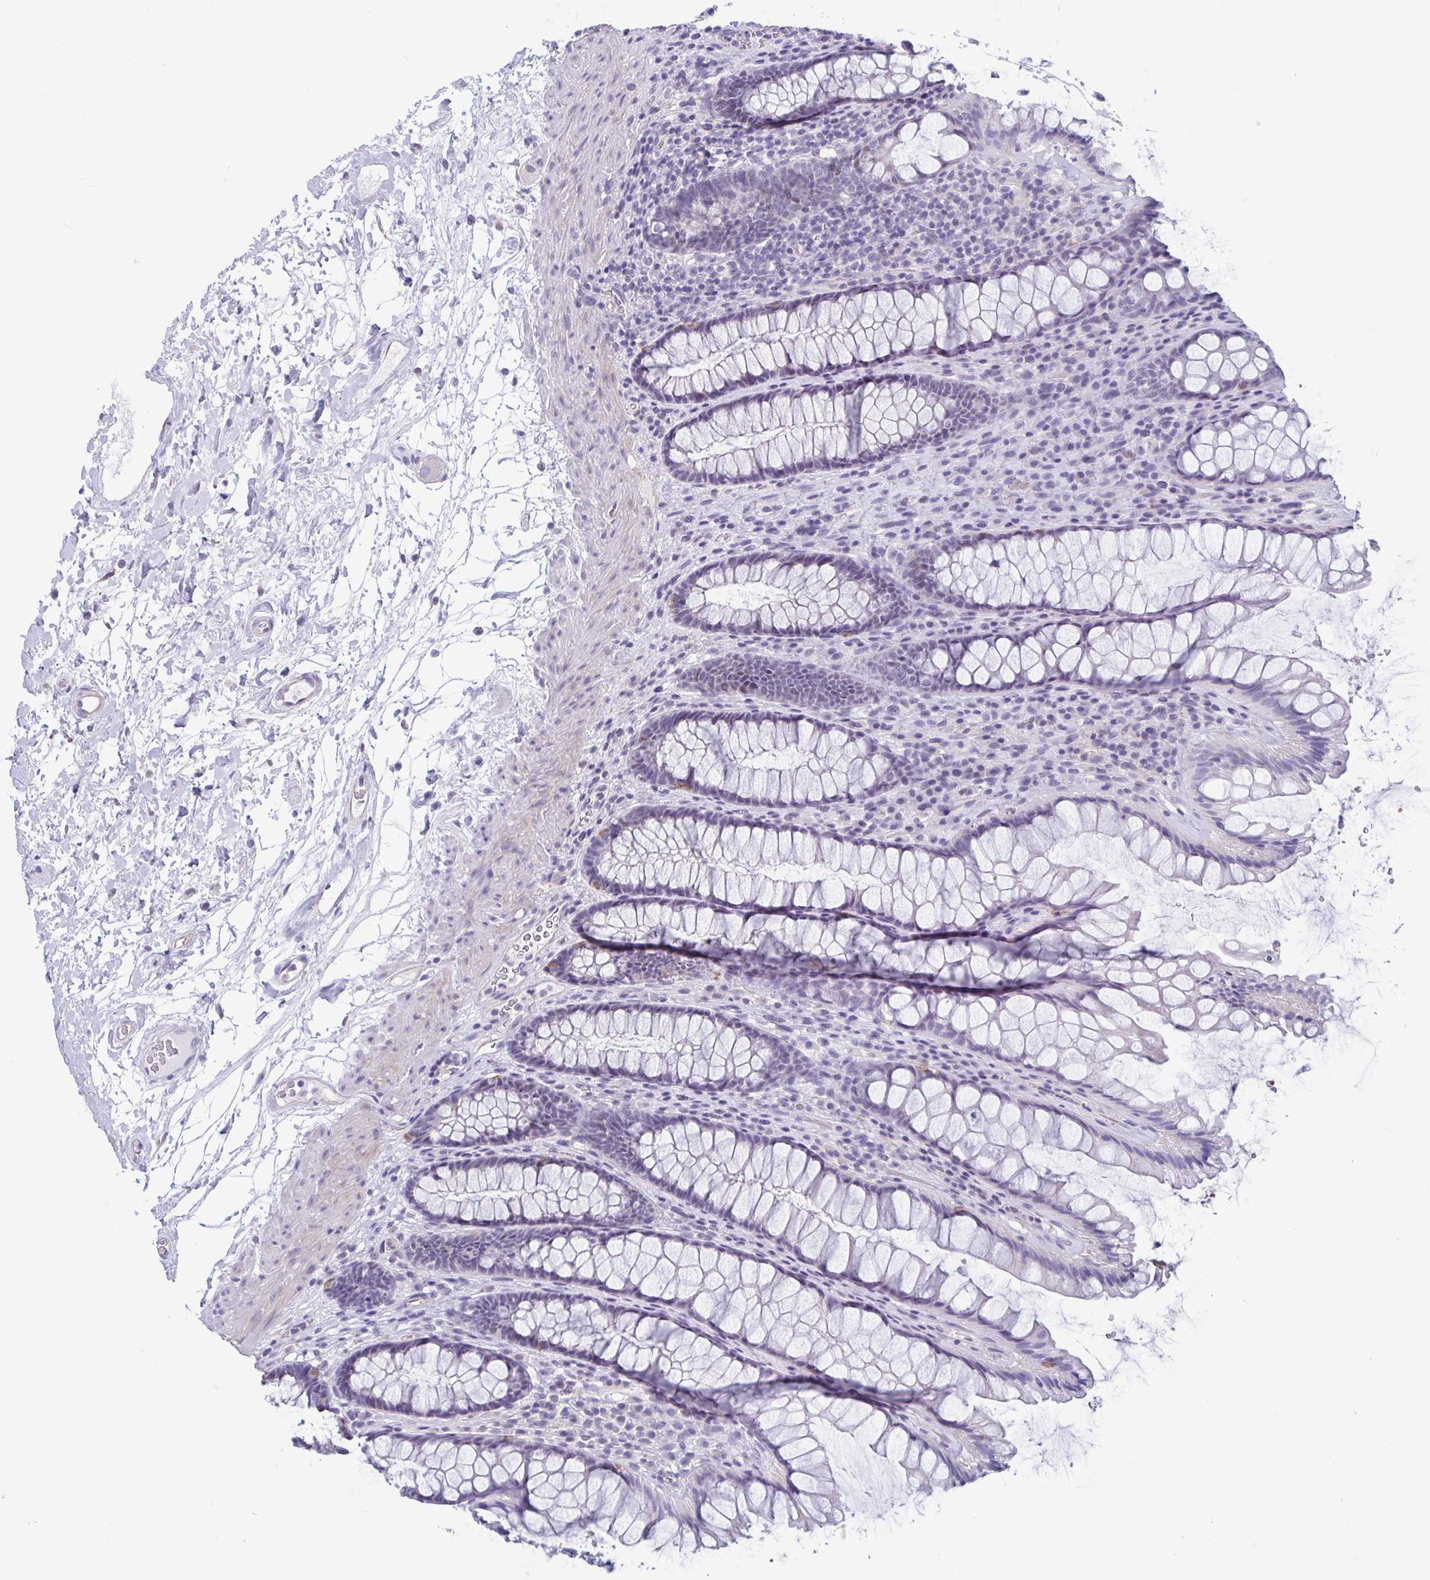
{"staining": {"intensity": "negative", "quantity": "none", "location": "none"}, "tissue": "rectum", "cell_type": "Glandular cells", "image_type": "normal", "snomed": [{"axis": "morphology", "description": "Normal tissue, NOS"}, {"axis": "topography", "description": "Rectum"}], "caption": "The image shows no staining of glandular cells in unremarkable rectum.", "gene": "MORC4", "patient": {"sex": "male", "age": 72}}